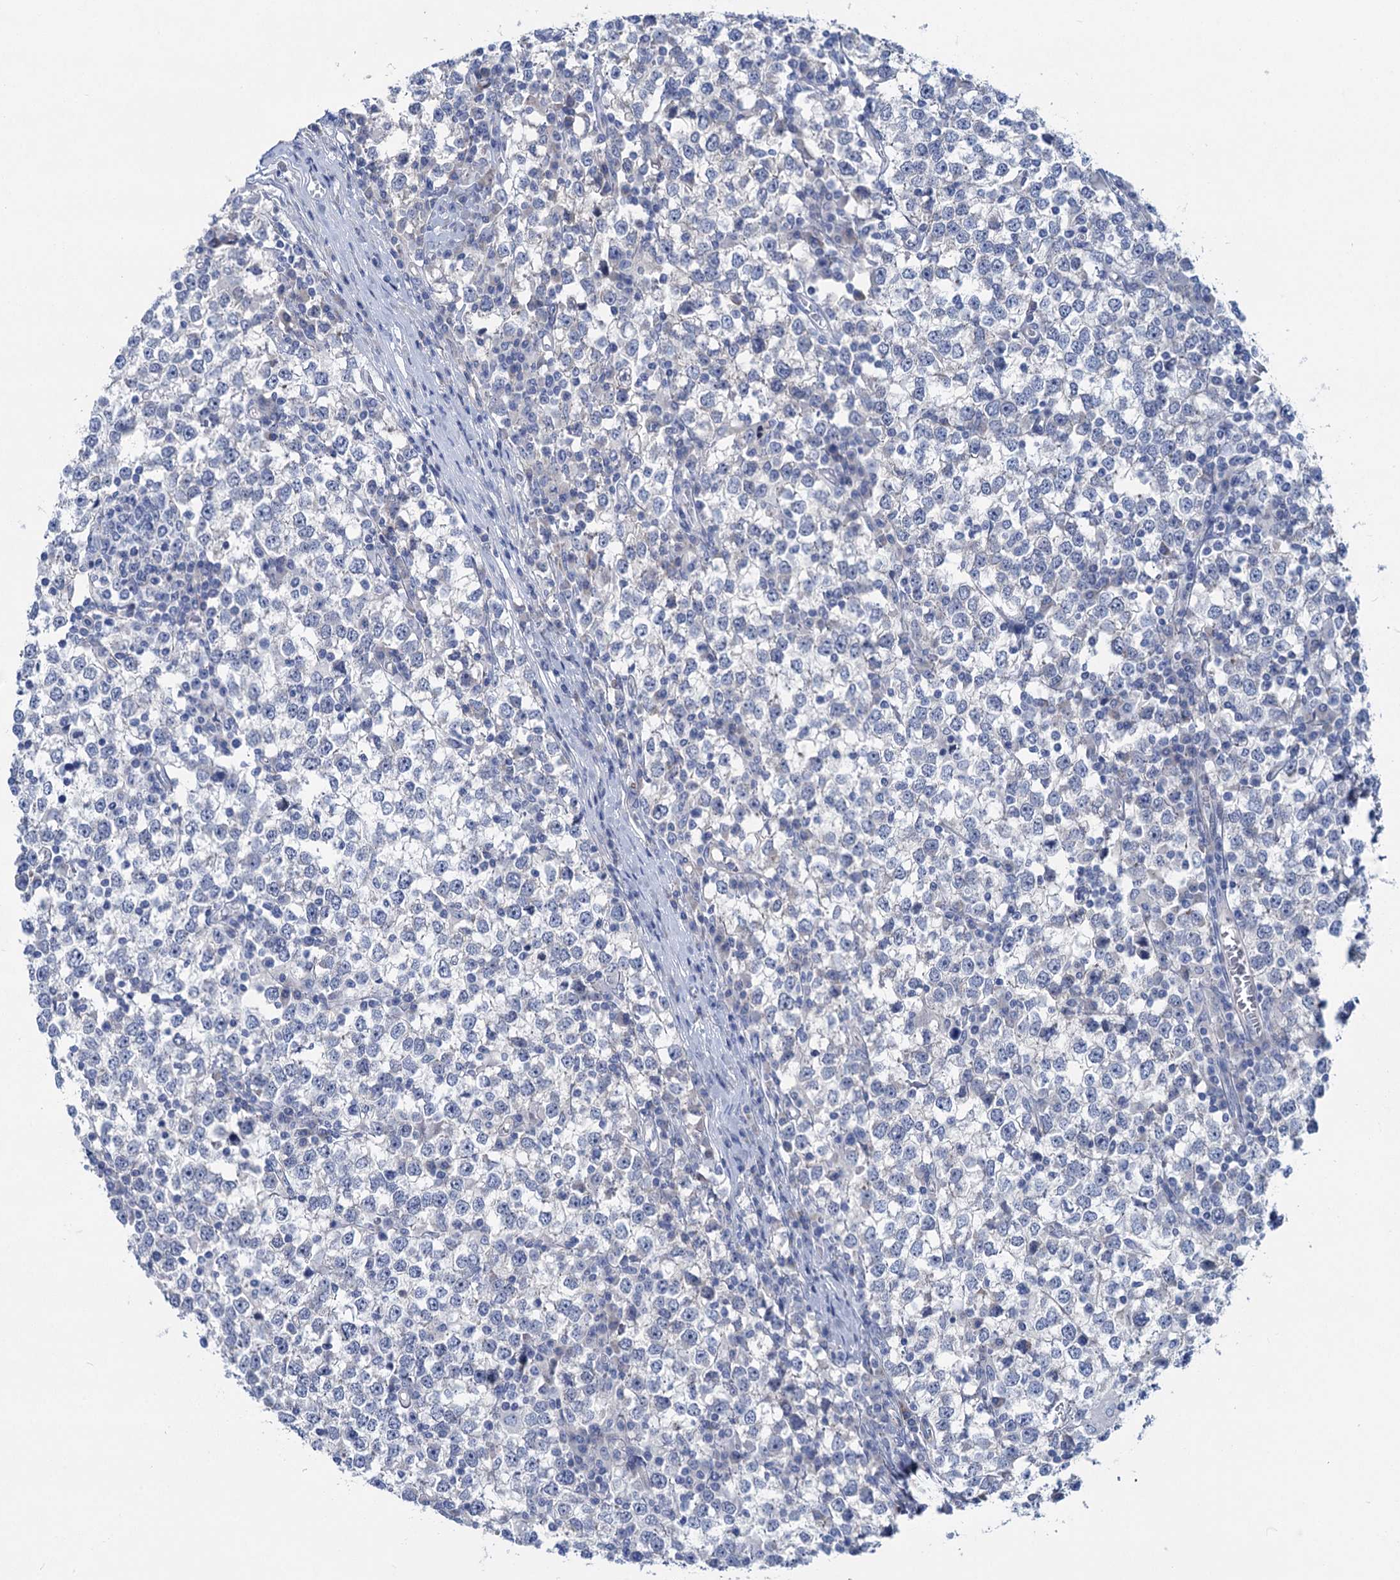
{"staining": {"intensity": "negative", "quantity": "none", "location": "none"}, "tissue": "testis cancer", "cell_type": "Tumor cells", "image_type": "cancer", "snomed": [{"axis": "morphology", "description": "Seminoma, NOS"}, {"axis": "topography", "description": "Testis"}], "caption": "Image shows no protein positivity in tumor cells of seminoma (testis) tissue.", "gene": "CHDH", "patient": {"sex": "male", "age": 65}}